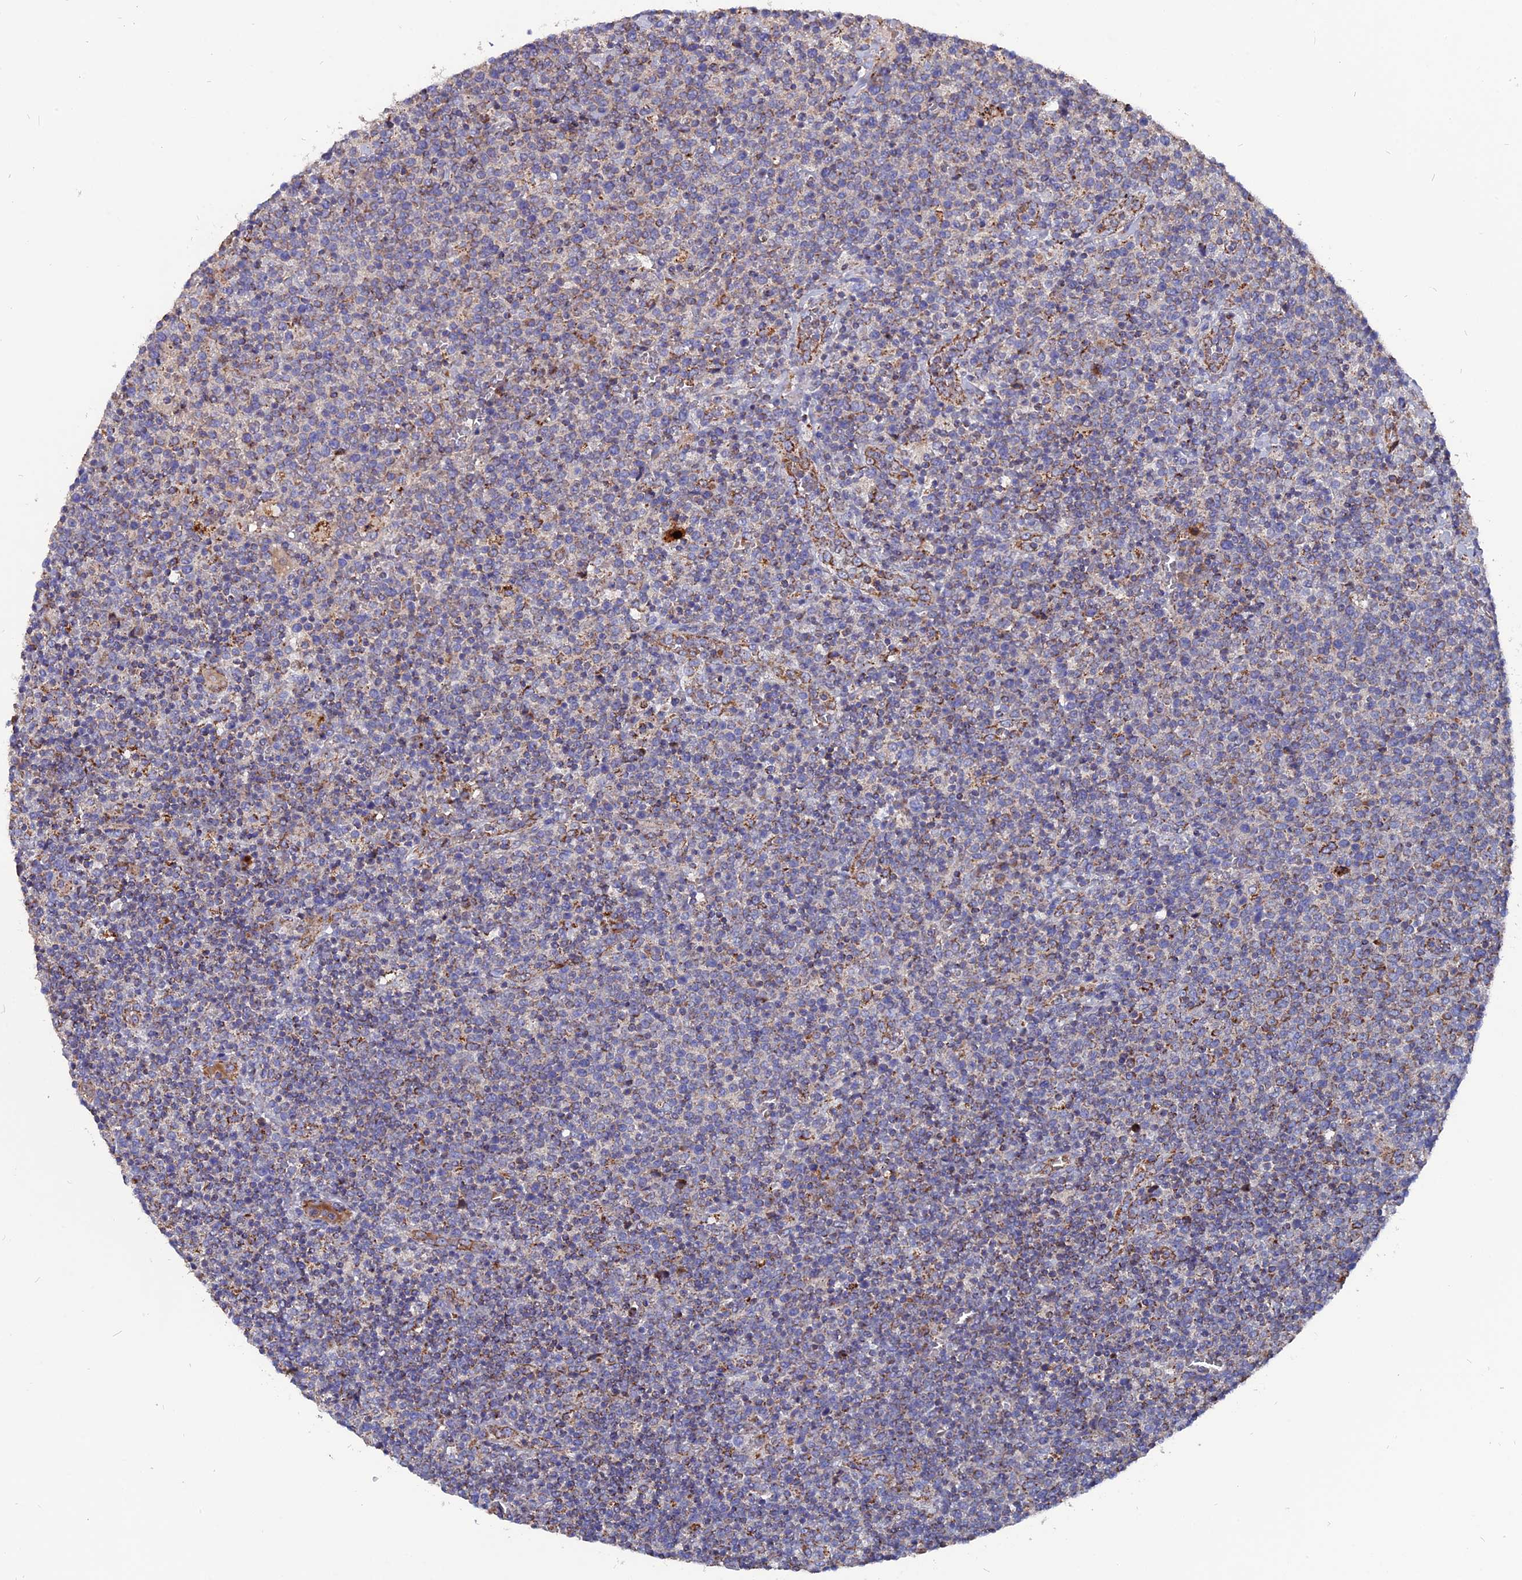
{"staining": {"intensity": "moderate", "quantity": "<25%", "location": "cytoplasmic/membranous"}, "tissue": "lymphoma", "cell_type": "Tumor cells", "image_type": "cancer", "snomed": [{"axis": "morphology", "description": "Malignant lymphoma, non-Hodgkin's type, High grade"}, {"axis": "topography", "description": "Lymph node"}], "caption": "Immunohistochemistry (IHC) of malignant lymphoma, non-Hodgkin's type (high-grade) reveals low levels of moderate cytoplasmic/membranous staining in about <25% of tumor cells.", "gene": "TGFA", "patient": {"sex": "male", "age": 61}}